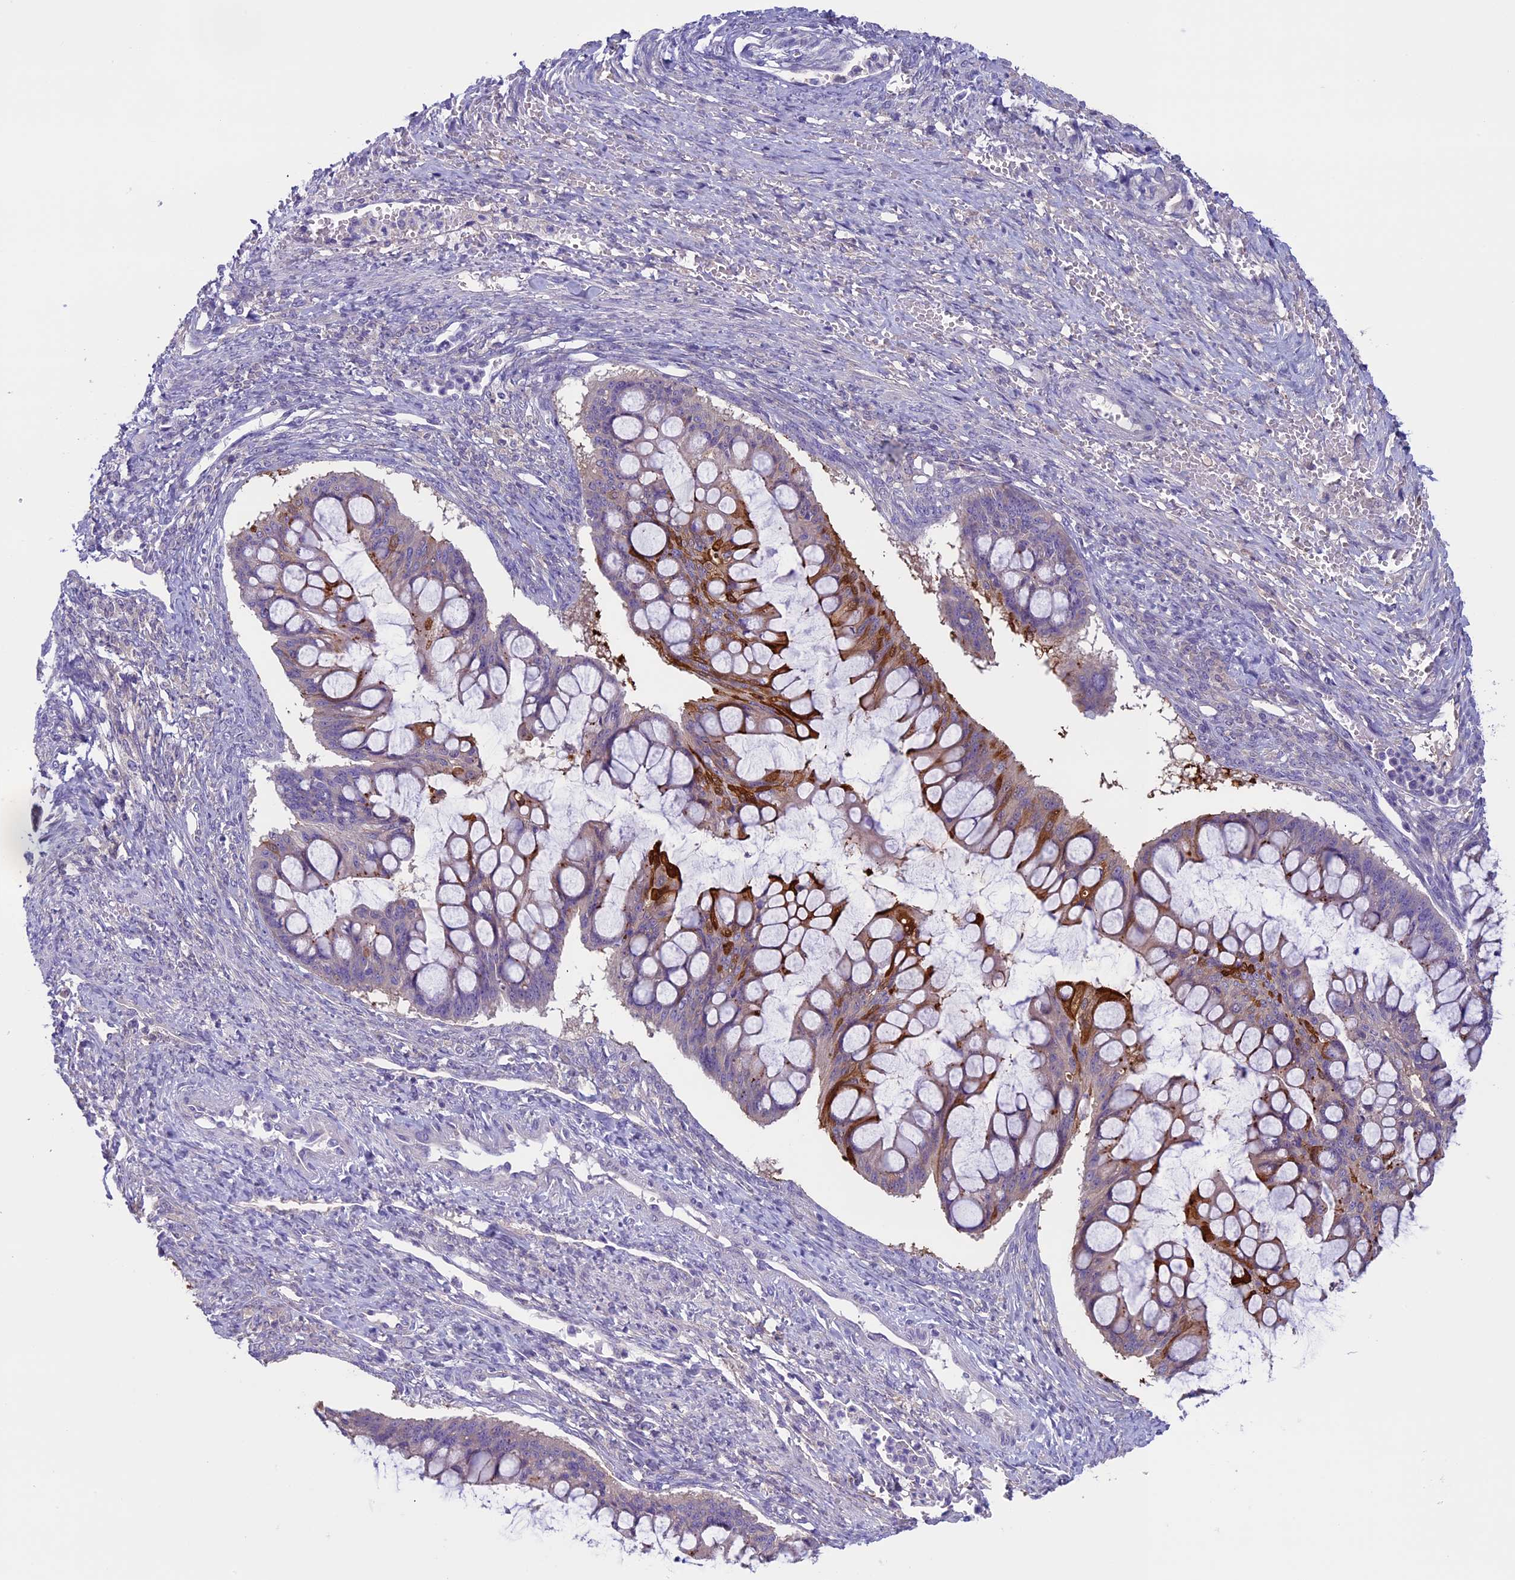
{"staining": {"intensity": "strong", "quantity": "<25%", "location": "cytoplasmic/membranous"}, "tissue": "ovarian cancer", "cell_type": "Tumor cells", "image_type": "cancer", "snomed": [{"axis": "morphology", "description": "Cystadenocarcinoma, mucinous, NOS"}, {"axis": "topography", "description": "Ovary"}], "caption": "DAB immunohistochemical staining of ovarian cancer shows strong cytoplasmic/membranous protein positivity in about <25% of tumor cells.", "gene": "DCTN5", "patient": {"sex": "female", "age": 73}}